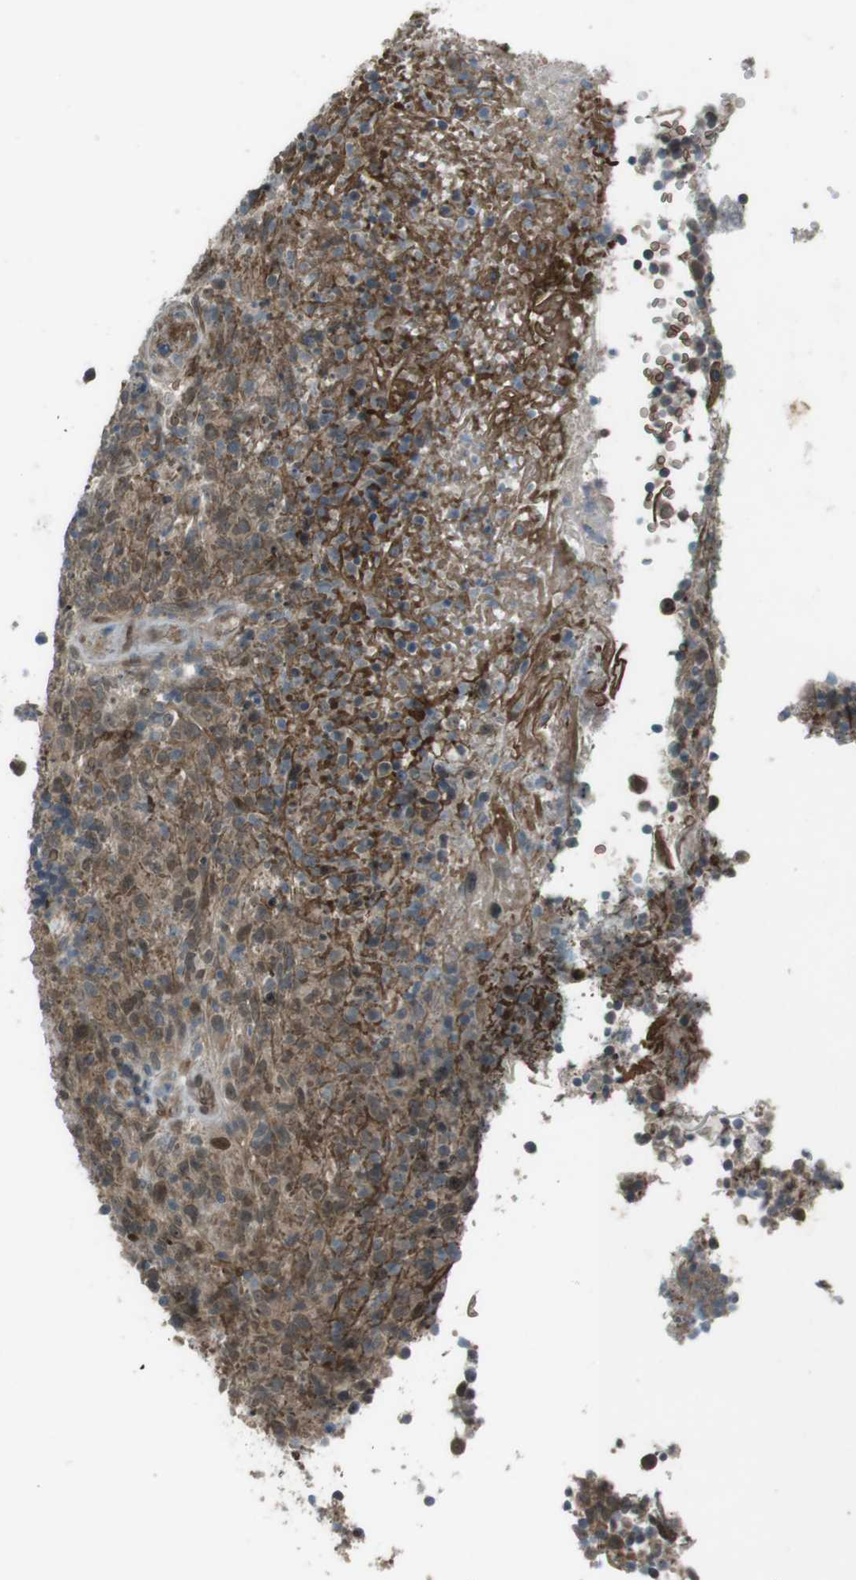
{"staining": {"intensity": "moderate", "quantity": ">75%", "location": "cytoplasmic/membranous,nuclear"}, "tissue": "lymphoma", "cell_type": "Tumor cells", "image_type": "cancer", "snomed": [{"axis": "morphology", "description": "Malignant lymphoma, non-Hodgkin's type, High grade"}, {"axis": "topography", "description": "Tonsil"}], "caption": "Lymphoma tissue shows moderate cytoplasmic/membranous and nuclear positivity in about >75% of tumor cells", "gene": "SLITRK5", "patient": {"sex": "female", "age": 36}}